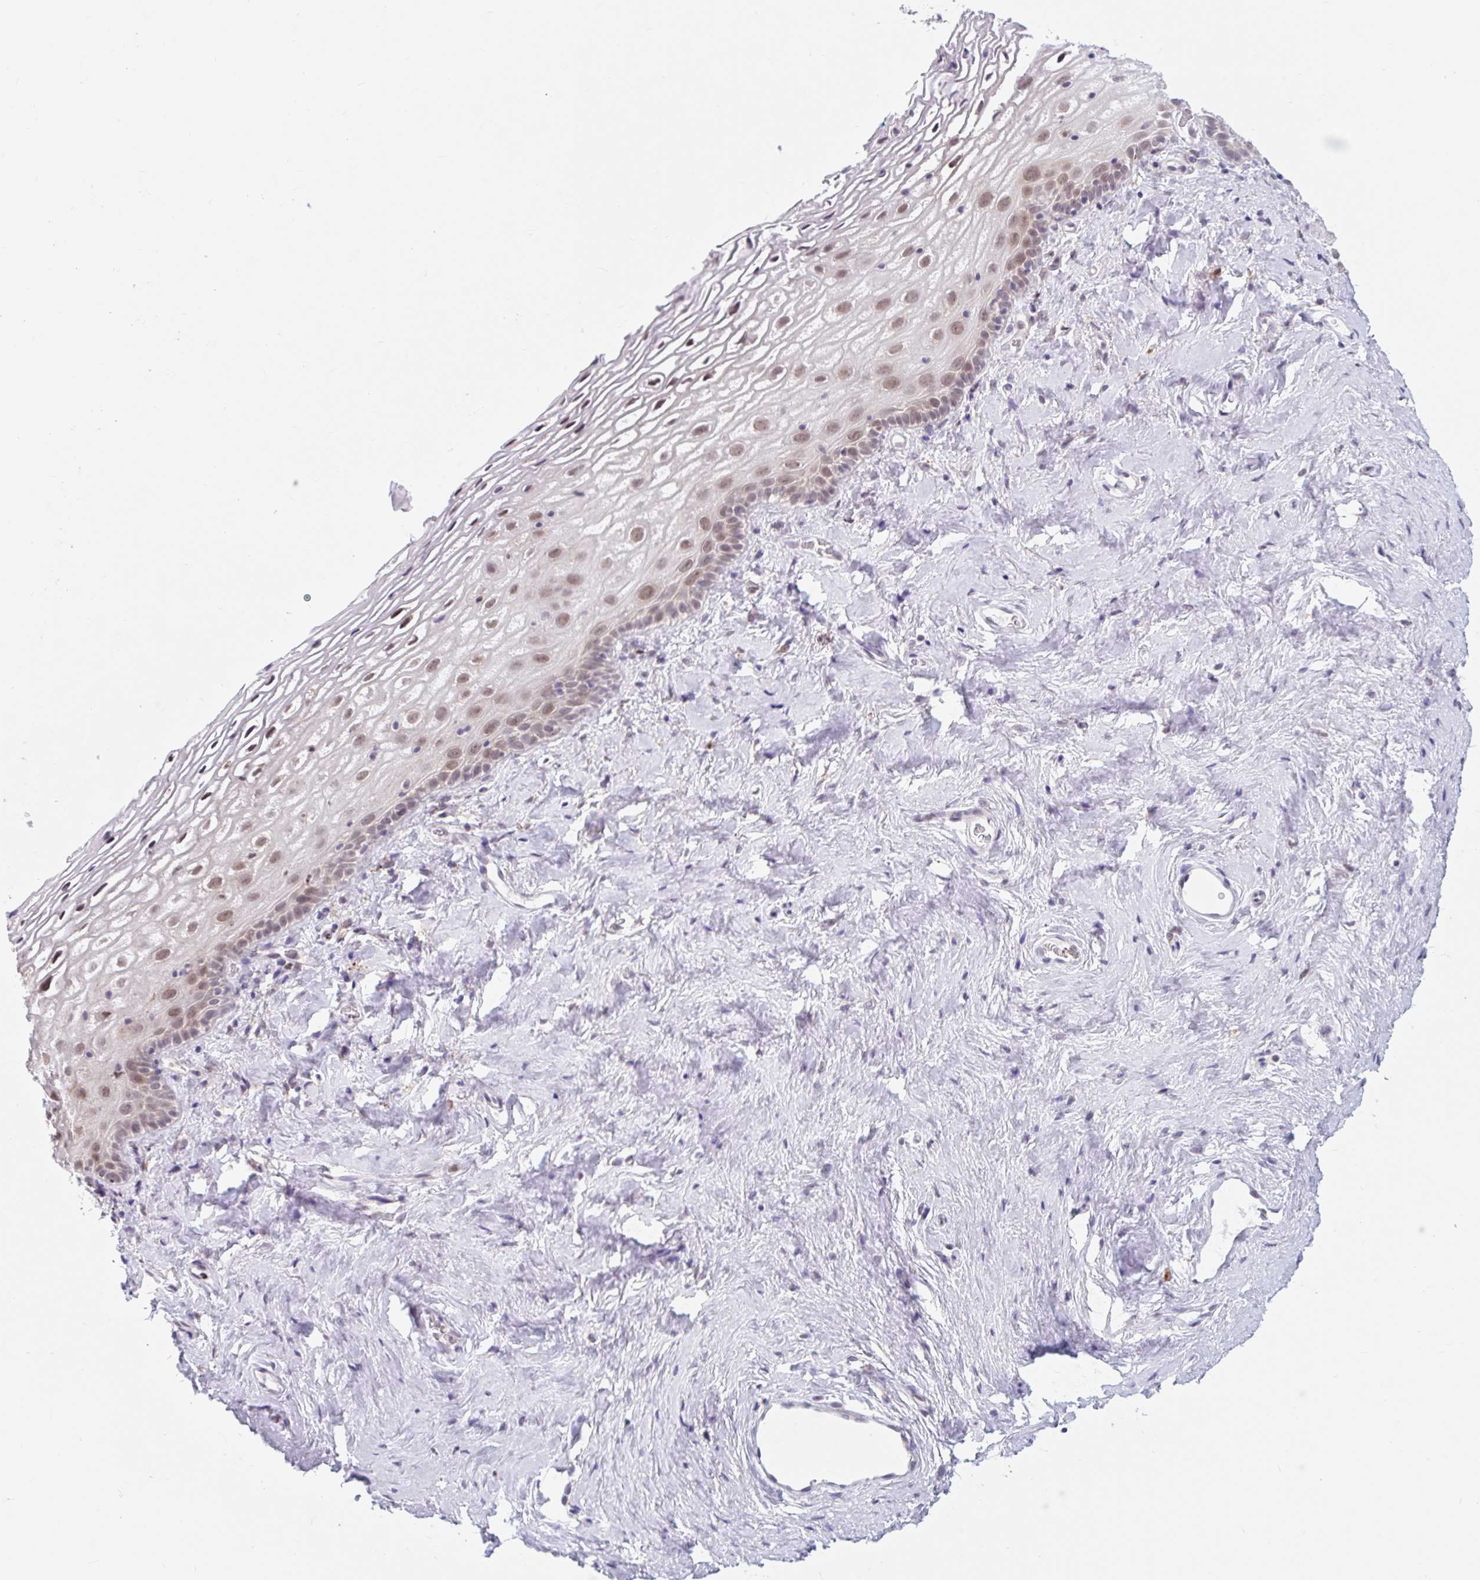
{"staining": {"intensity": "moderate", "quantity": "<25%", "location": "nuclear"}, "tissue": "vagina", "cell_type": "Squamous epithelial cells", "image_type": "normal", "snomed": [{"axis": "morphology", "description": "Normal tissue, NOS"}, {"axis": "morphology", "description": "Adenocarcinoma, NOS"}, {"axis": "topography", "description": "Rectum"}, {"axis": "topography", "description": "Vagina"}, {"axis": "topography", "description": "Peripheral nerve tissue"}], "caption": "Immunohistochemical staining of normal vagina shows <25% levels of moderate nuclear protein positivity in approximately <25% of squamous epithelial cells. The staining is performed using DAB brown chromogen to label protein expression. The nuclei are counter-stained blue using hematoxylin.", "gene": "SRSF10", "patient": {"sex": "female", "age": 71}}